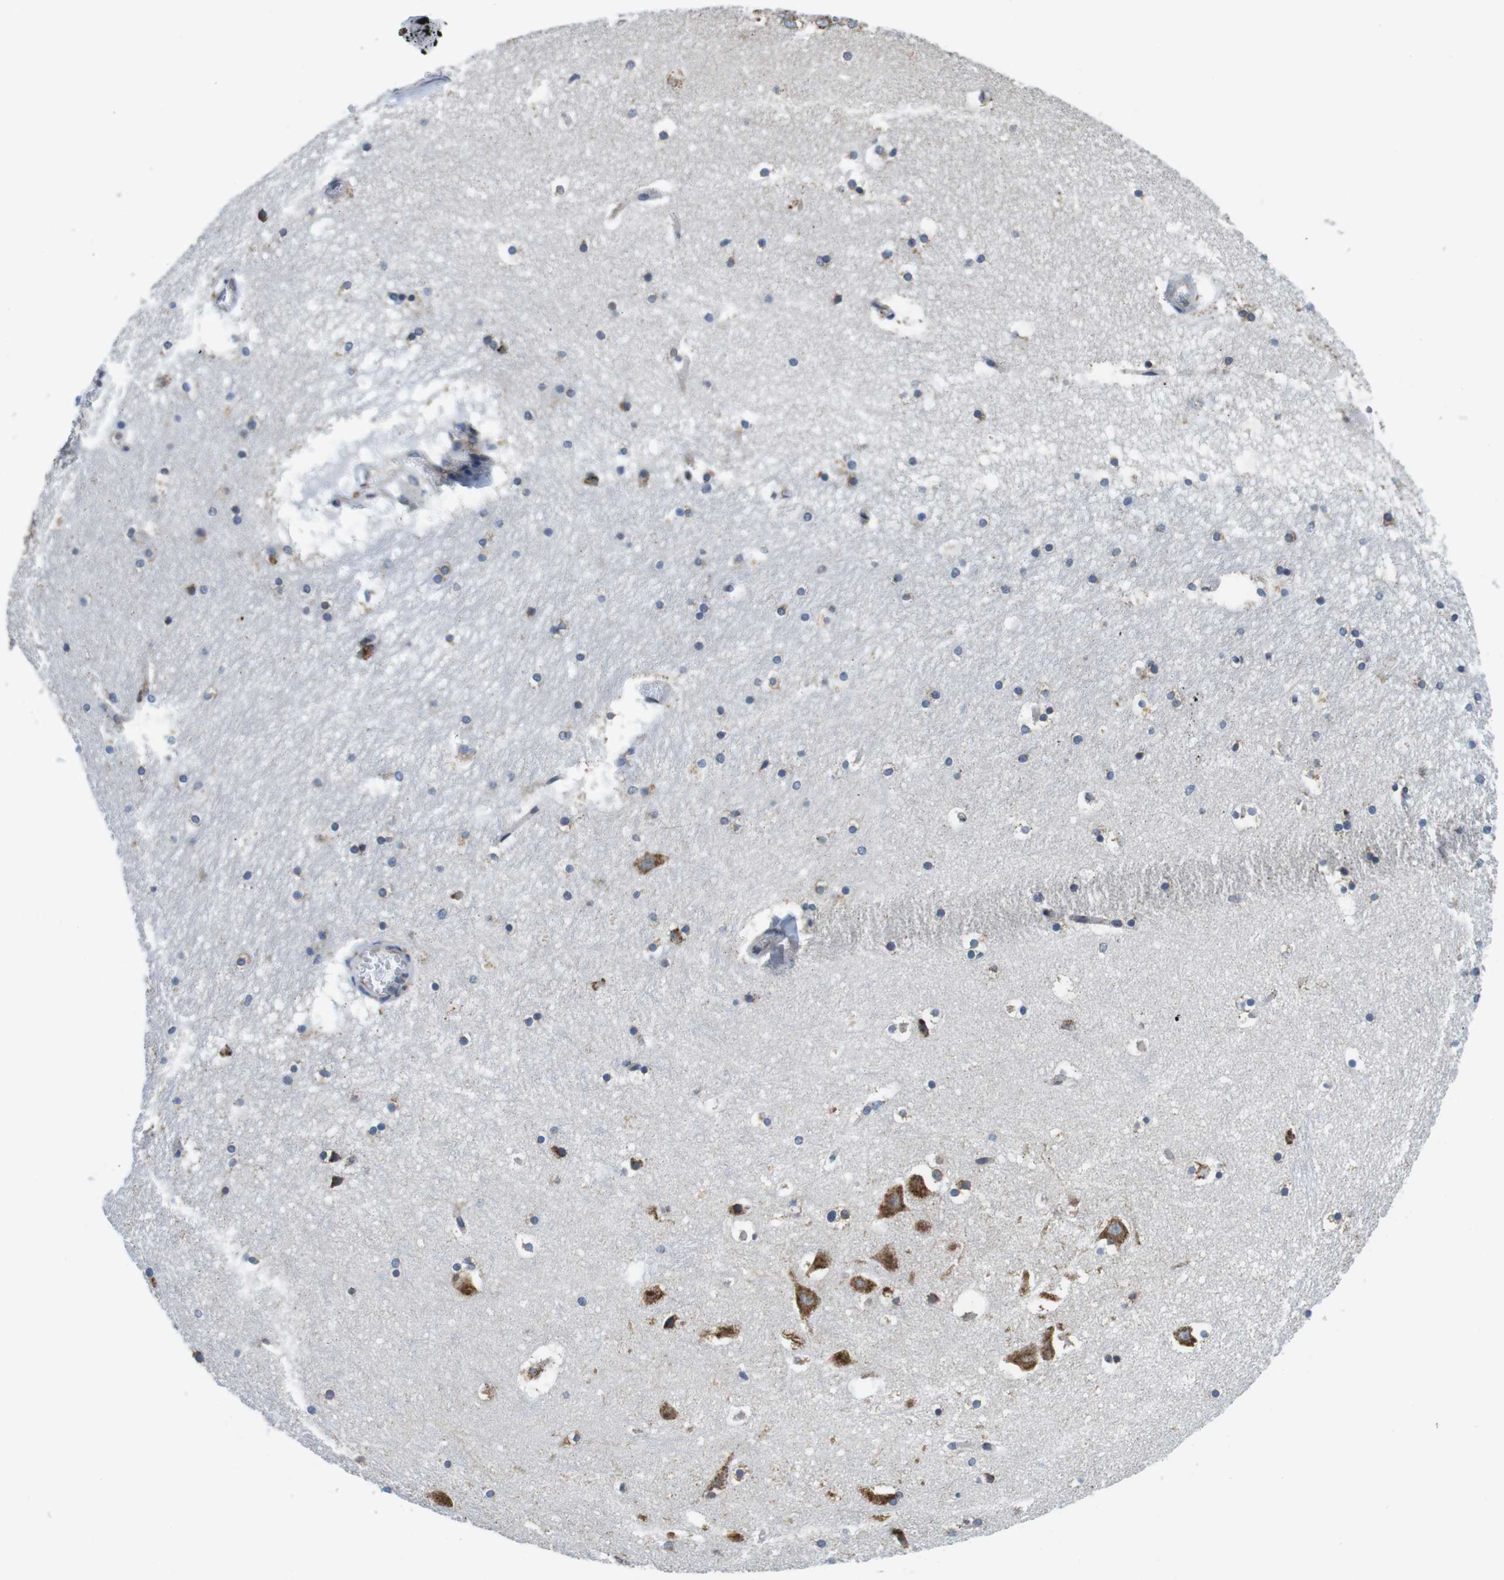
{"staining": {"intensity": "weak", "quantity": "<25%", "location": "cytoplasmic/membranous"}, "tissue": "hippocampus", "cell_type": "Glial cells", "image_type": "normal", "snomed": [{"axis": "morphology", "description": "Normal tissue, NOS"}, {"axis": "topography", "description": "Hippocampus"}], "caption": "The histopathology image demonstrates no significant staining in glial cells of hippocampus. The staining was performed using DAB to visualize the protein expression in brown, while the nuclei were stained in blue with hematoxylin (Magnification: 20x).", "gene": "UGGT1", "patient": {"sex": "male", "age": 45}}